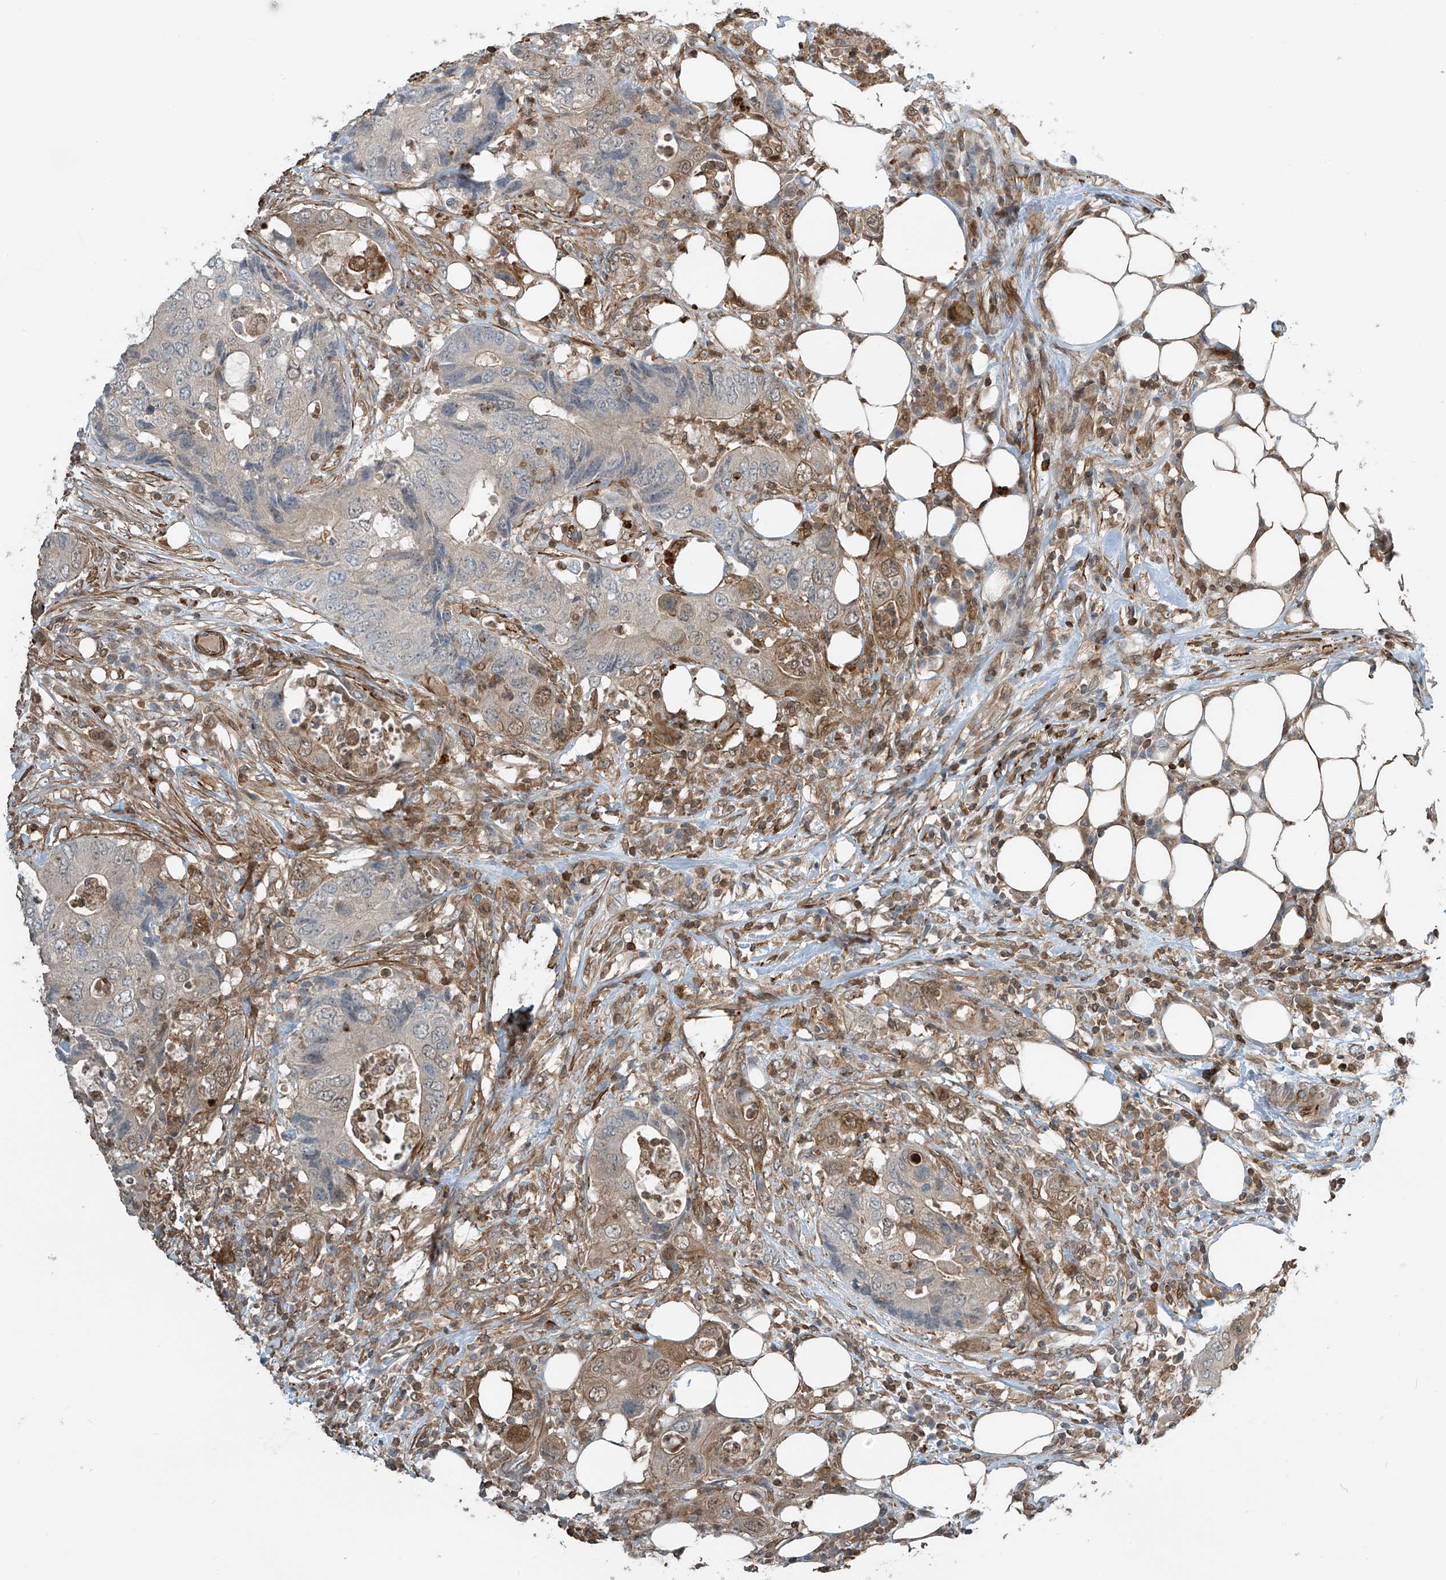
{"staining": {"intensity": "weak", "quantity": "<25%", "location": "cytoplasmic/membranous"}, "tissue": "colorectal cancer", "cell_type": "Tumor cells", "image_type": "cancer", "snomed": [{"axis": "morphology", "description": "Adenocarcinoma, NOS"}, {"axis": "topography", "description": "Colon"}], "caption": "Immunohistochemistry histopathology image of neoplastic tissue: human colorectal cancer stained with DAB (3,3'-diaminobenzidine) exhibits no significant protein expression in tumor cells.", "gene": "SH3BGRL3", "patient": {"sex": "male", "age": 71}}